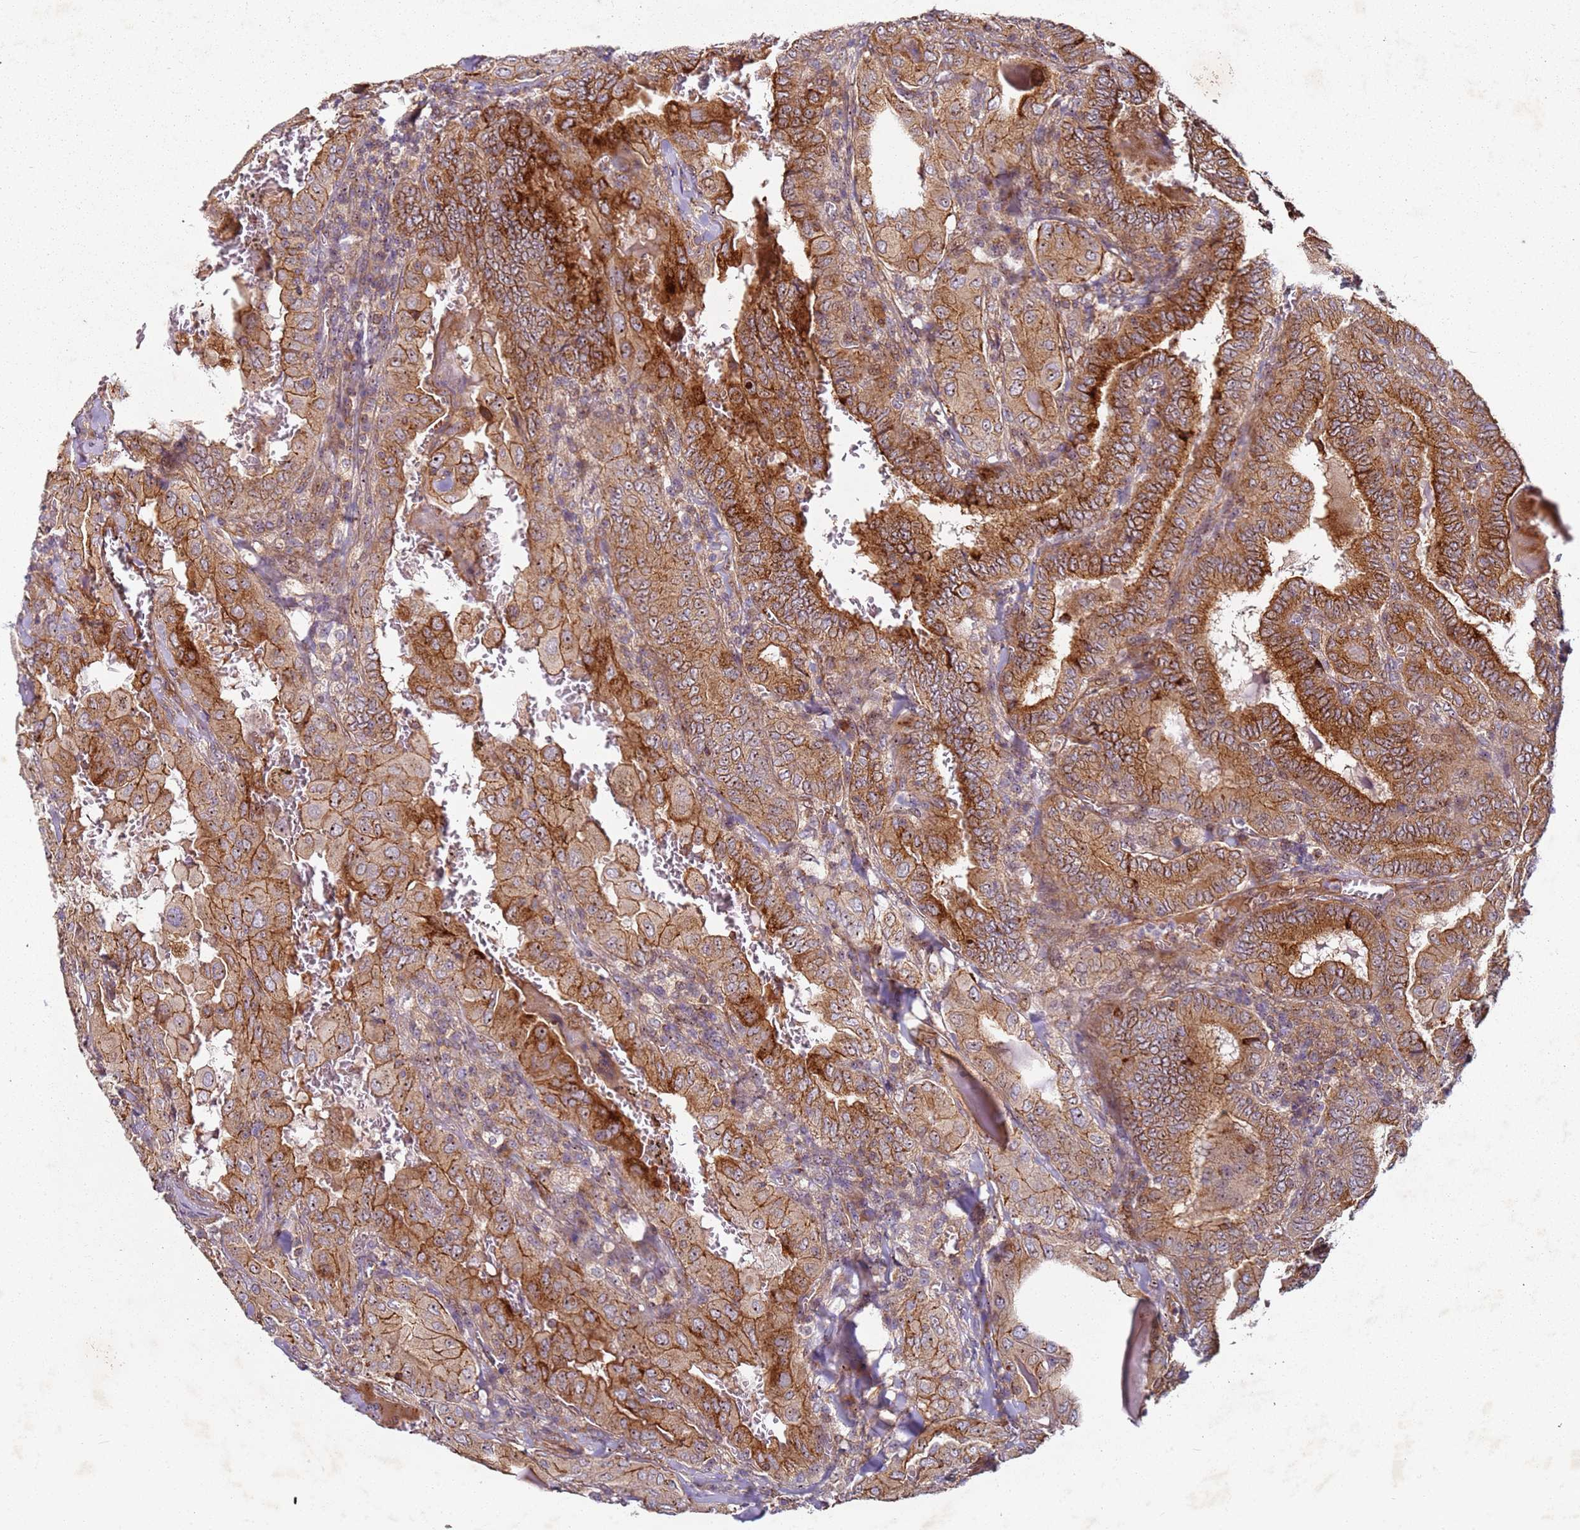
{"staining": {"intensity": "strong", "quantity": "25%-75%", "location": "cytoplasmic/membranous"}, "tissue": "thyroid cancer", "cell_type": "Tumor cells", "image_type": "cancer", "snomed": [{"axis": "morphology", "description": "Papillary adenocarcinoma, NOS"}, {"axis": "topography", "description": "Thyroid gland"}], "caption": "IHC (DAB (3,3'-diaminobenzidine)) staining of thyroid papillary adenocarcinoma displays strong cytoplasmic/membranous protein expression in about 25%-75% of tumor cells. (DAB IHC, brown staining for protein, blue staining for nuclei).", "gene": "C2CD4B", "patient": {"sex": "female", "age": 72}}